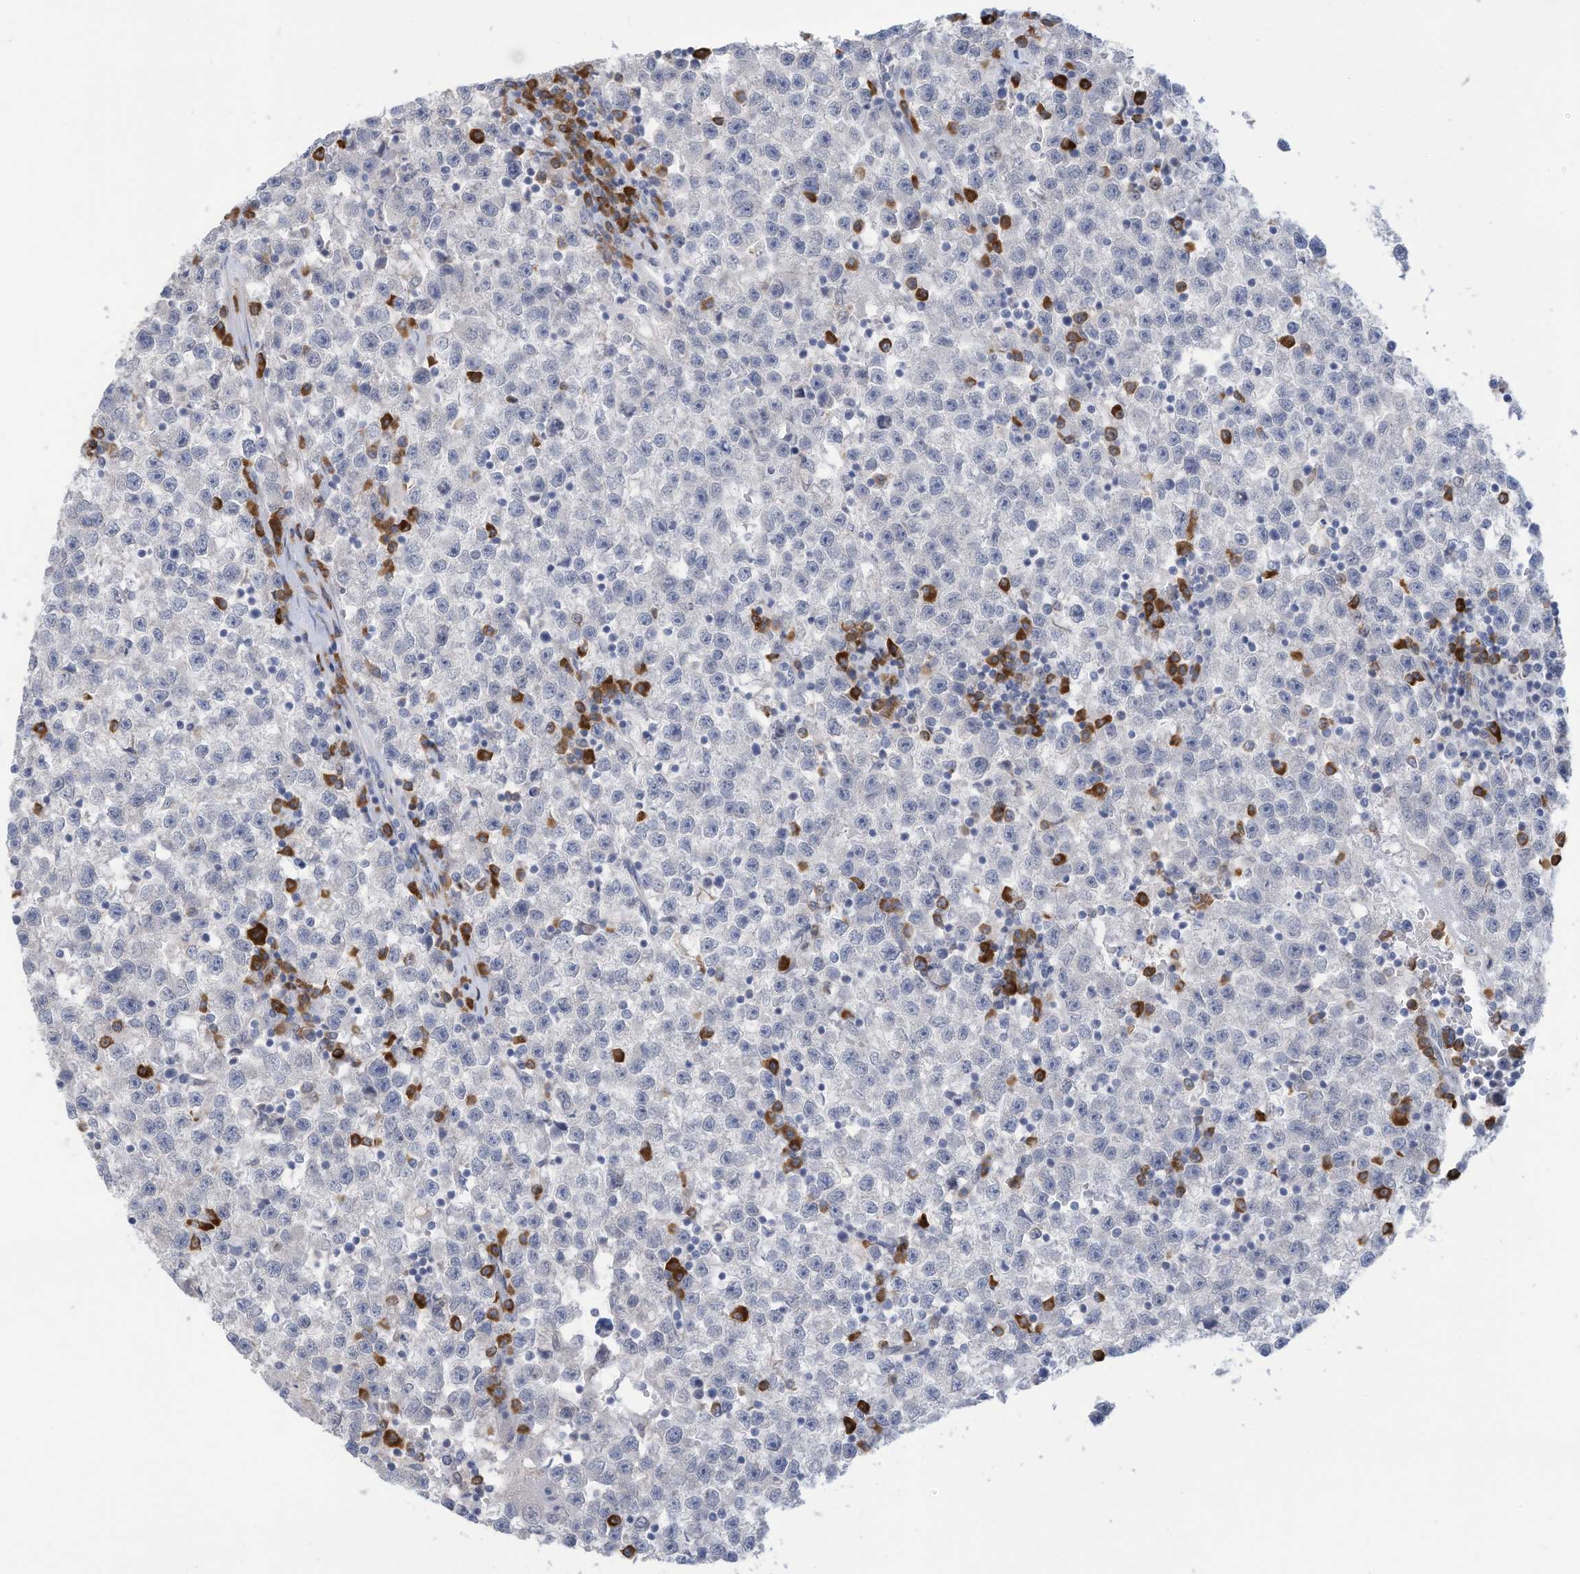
{"staining": {"intensity": "negative", "quantity": "none", "location": "none"}, "tissue": "testis cancer", "cell_type": "Tumor cells", "image_type": "cancer", "snomed": [{"axis": "morphology", "description": "Seminoma, NOS"}, {"axis": "topography", "description": "Testis"}], "caption": "IHC image of testis cancer (seminoma) stained for a protein (brown), which exhibits no positivity in tumor cells.", "gene": "ZNF292", "patient": {"sex": "male", "age": 22}}